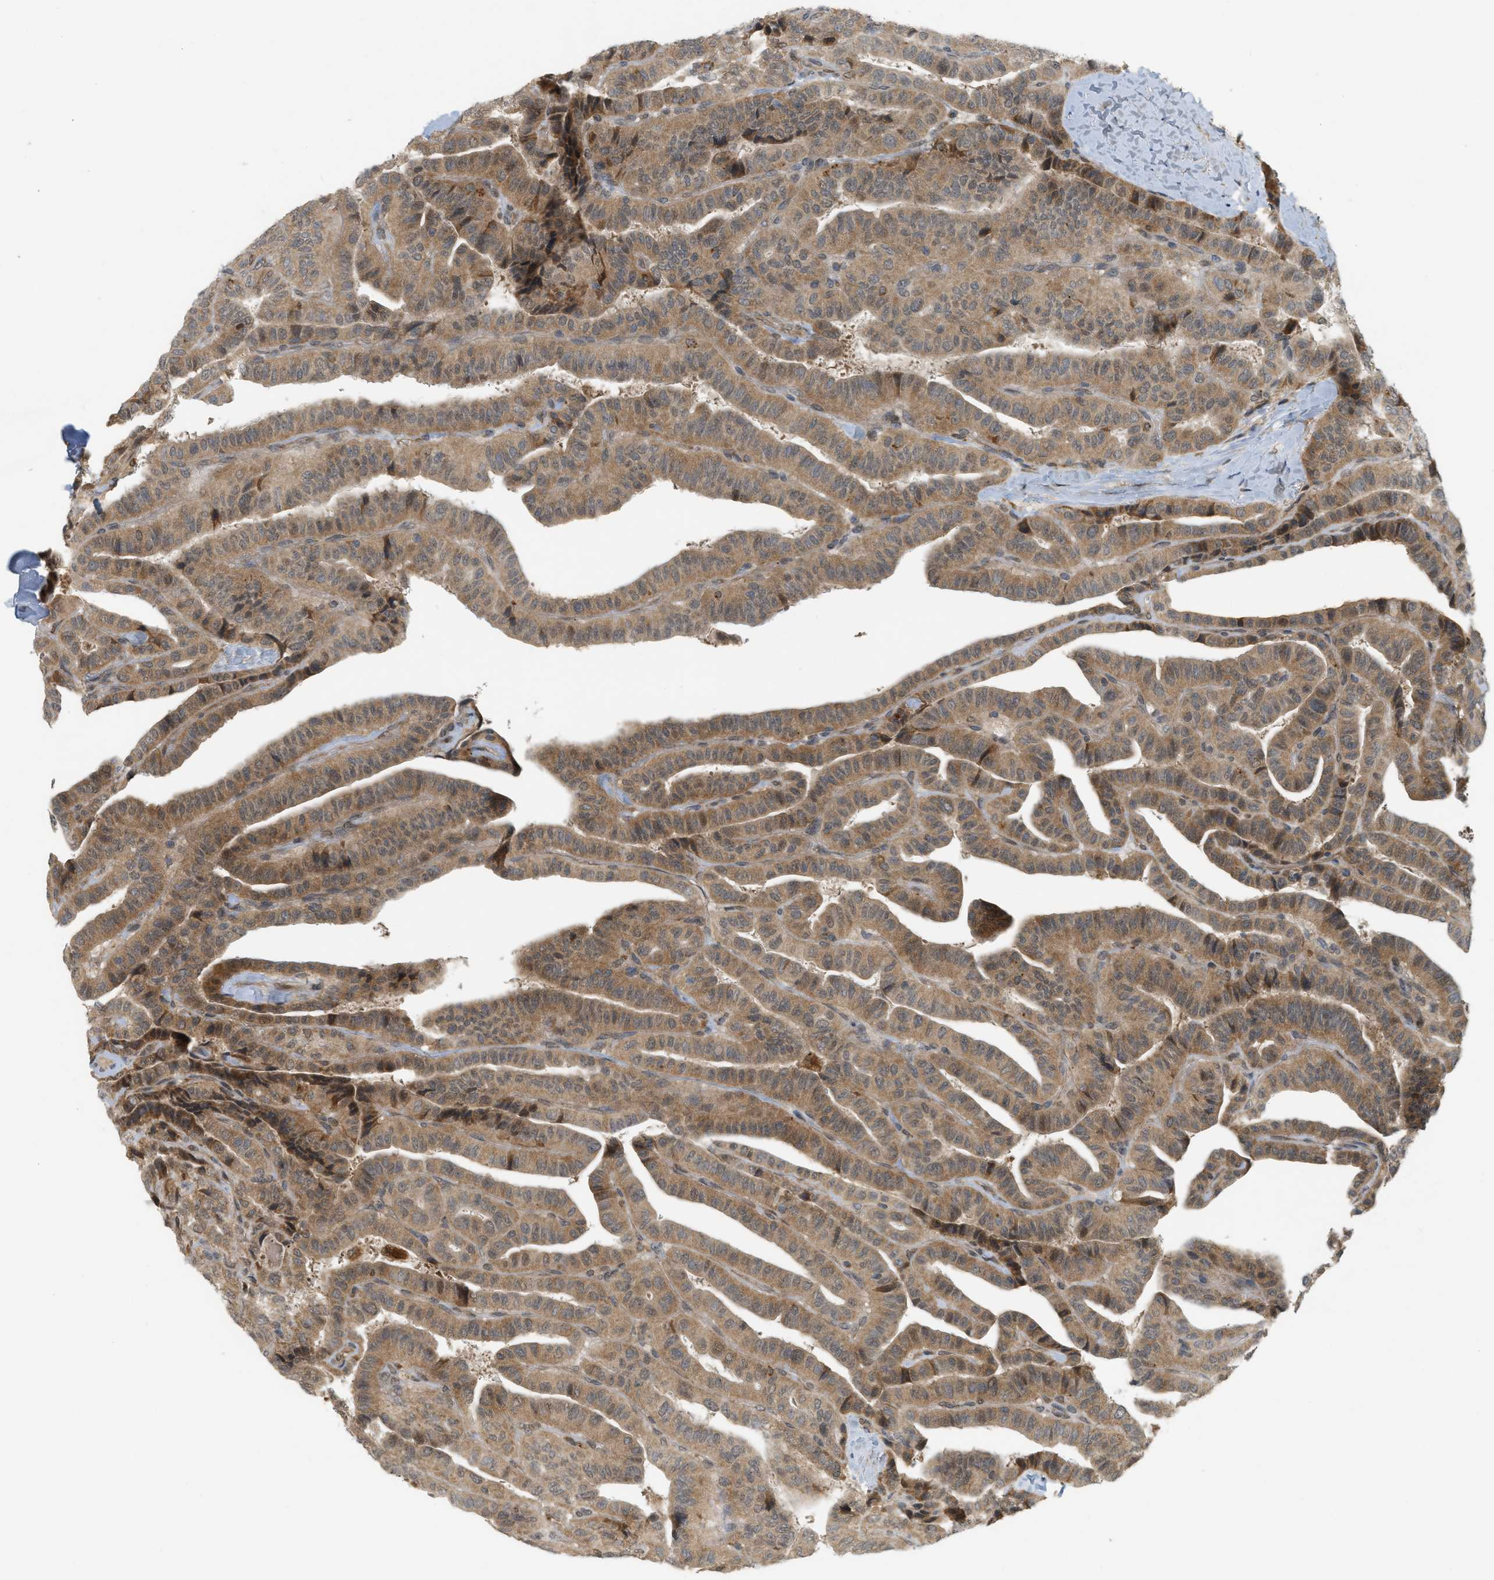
{"staining": {"intensity": "moderate", "quantity": ">75%", "location": "cytoplasmic/membranous"}, "tissue": "thyroid cancer", "cell_type": "Tumor cells", "image_type": "cancer", "snomed": [{"axis": "morphology", "description": "Papillary adenocarcinoma, NOS"}, {"axis": "topography", "description": "Thyroid gland"}], "caption": "DAB (3,3'-diaminobenzidine) immunohistochemical staining of human thyroid cancer shows moderate cytoplasmic/membranous protein positivity in about >75% of tumor cells. The staining was performed using DAB (3,3'-diaminobenzidine), with brown indicating positive protein expression. Nuclei are stained blue with hematoxylin.", "gene": "PRKD1", "patient": {"sex": "male", "age": 77}}